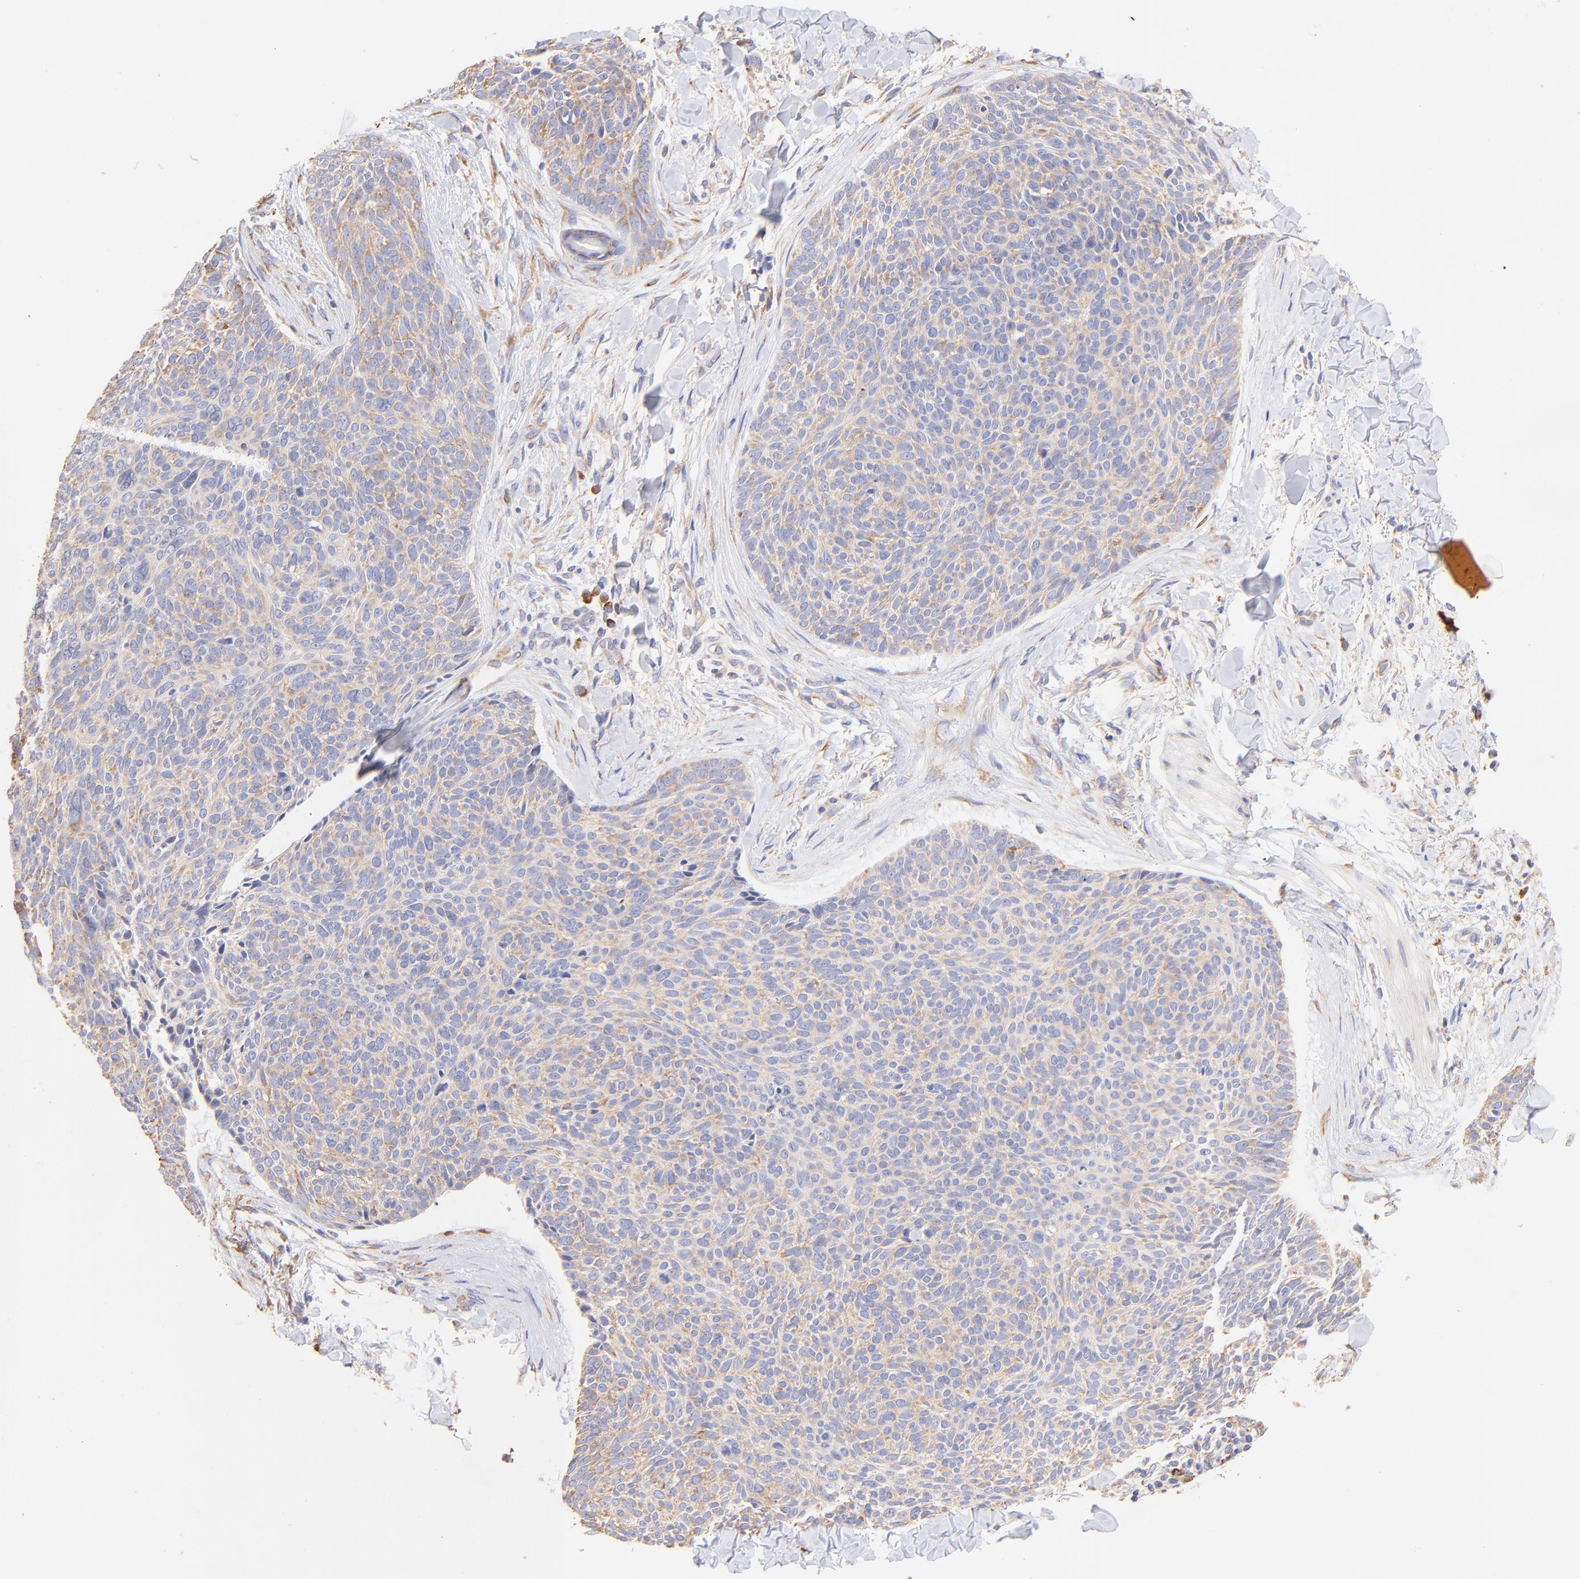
{"staining": {"intensity": "moderate", "quantity": "25%-75%", "location": "cytoplasmic/membranous"}, "tissue": "skin cancer", "cell_type": "Tumor cells", "image_type": "cancer", "snomed": [{"axis": "morphology", "description": "Normal tissue, NOS"}, {"axis": "morphology", "description": "Basal cell carcinoma"}, {"axis": "topography", "description": "Skin"}], "caption": "This histopathology image reveals IHC staining of human skin cancer (basal cell carcinoma), with medium moderate cytoplasmic/membranous positivity in about 25%-75% of tumor cells.", "gene": "RPL30", "patient": {"sex": "female", "age": 57}}